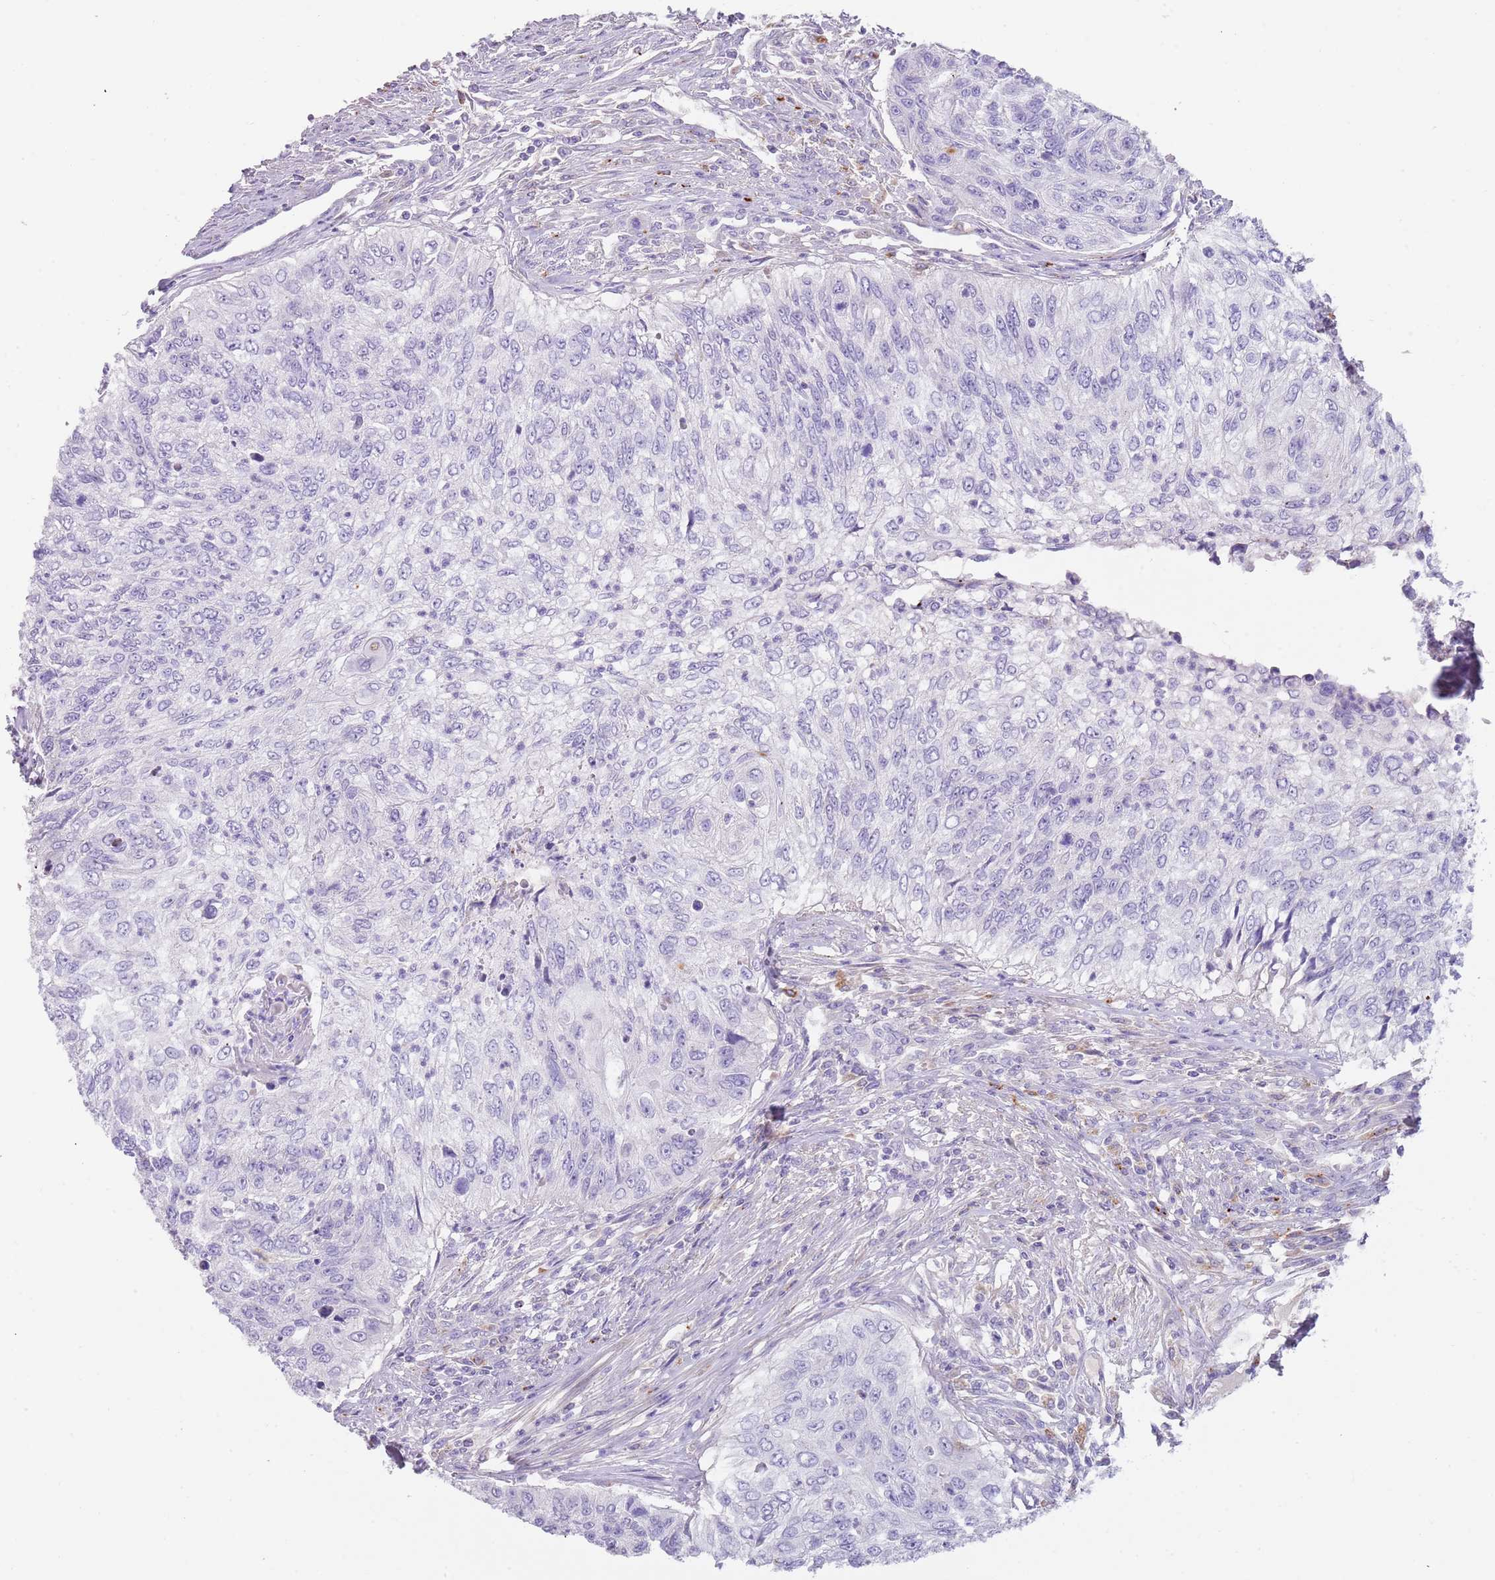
{"staining": {"intensity": "negative", "quantity": "none", "location": "none"}, "tissue": "urothelial cancer", "cell_type": "Tumor cells", "image_type": "cancer", "snomed": [{"axis": "morphology", "description": "Urothelial carcinoma, High grade"}, {"axis": "topography", "description": "Urinary bladder"}], "caption": "The image shows no significant staining in tumor cells of urothelial carcinoma (high-grade).", "gene": "LRRN3", "patient": {"sex": "female", "age": 60}}